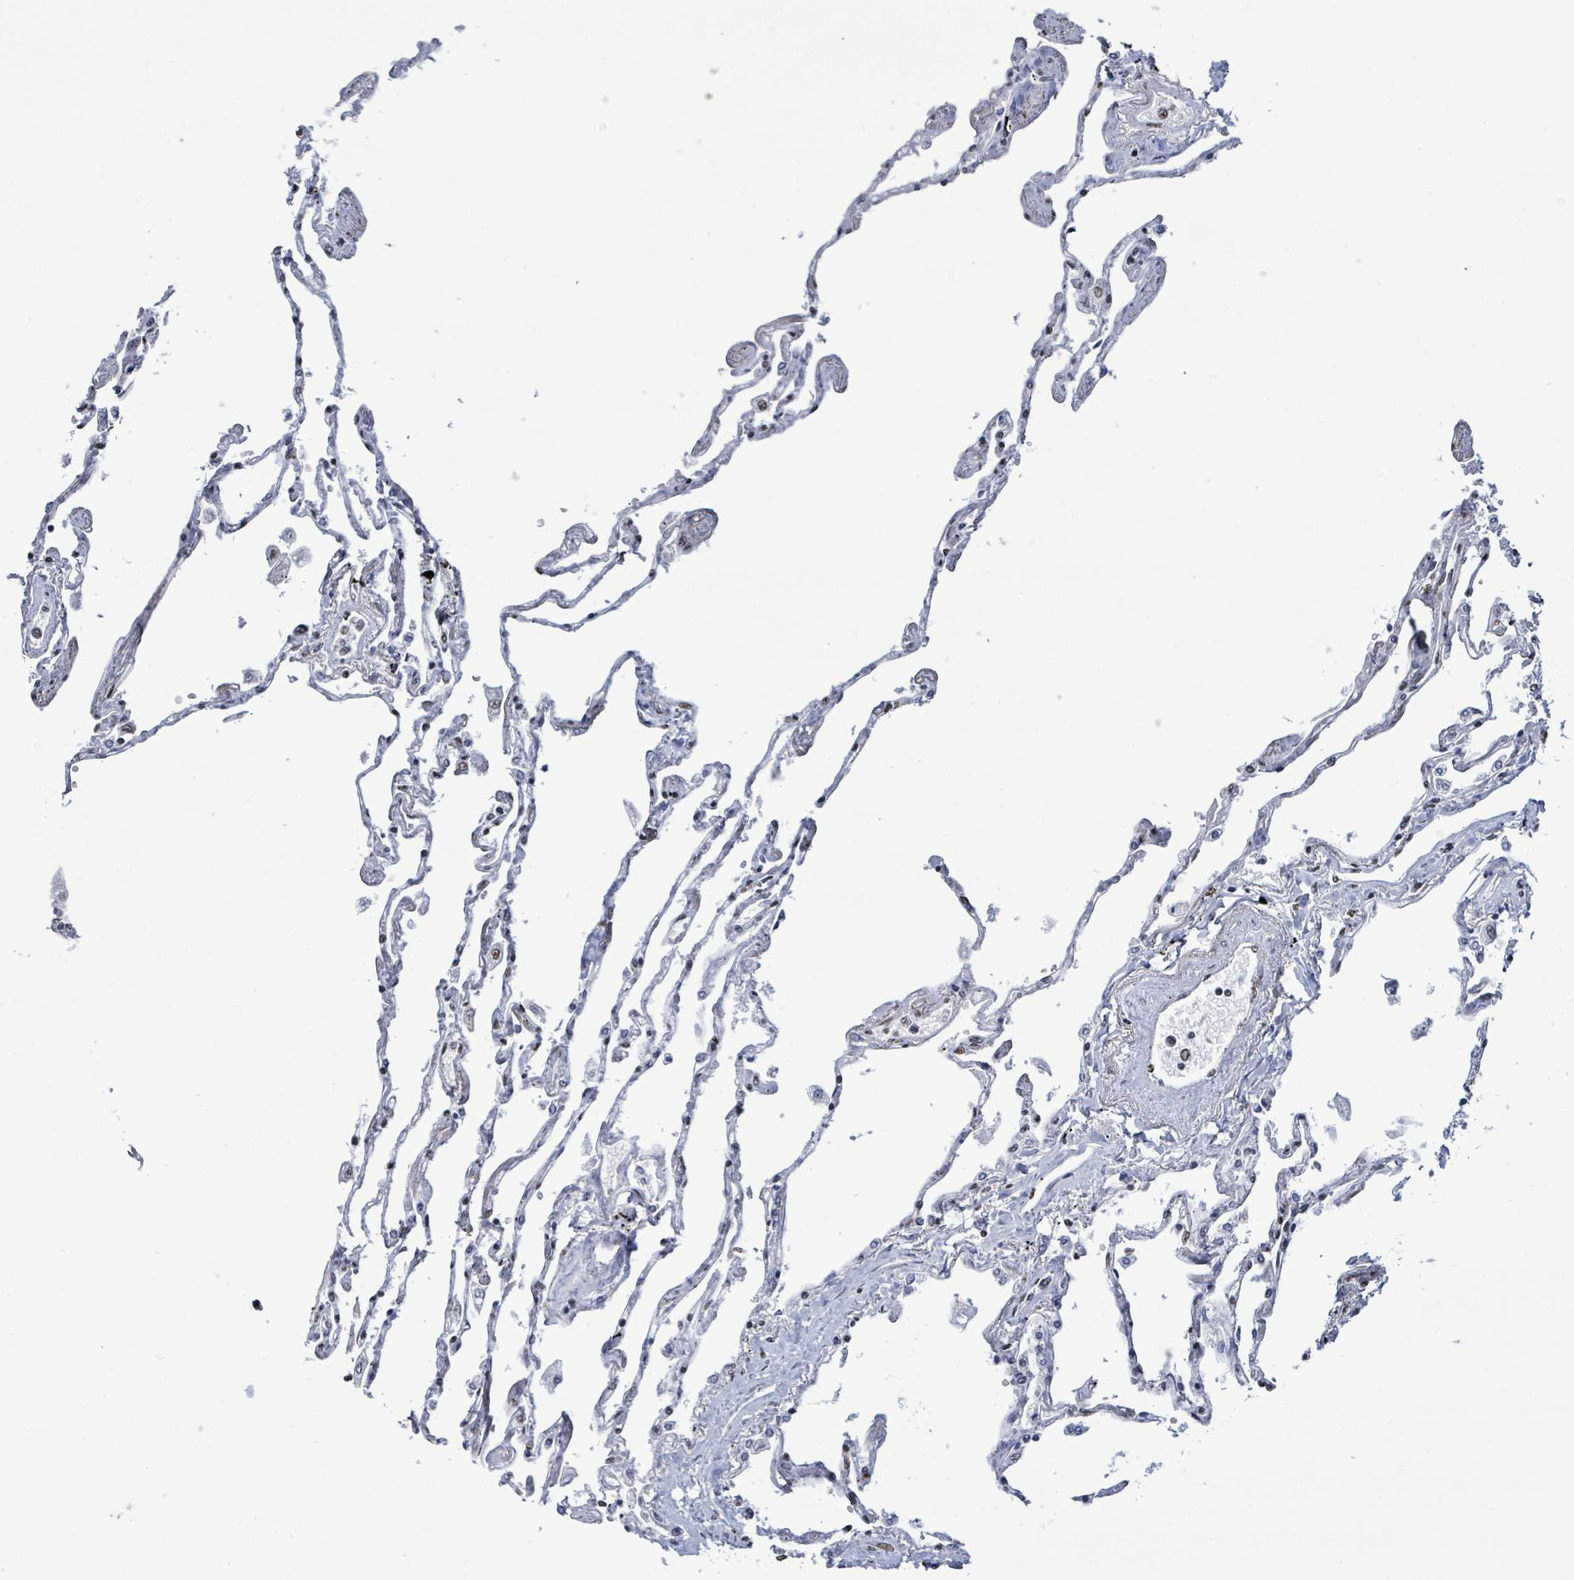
{"staining": {"intensity": "moderate", "quantity": "25%-75%", "location": "nuclear"}, "tissue": "lung", "cell_type": "Alveolar cells", "image_type": "normal", "snomed": [{"axis": "morphology", "description": "Normal tissue, NOS"}, {"axis": "topography", "description": "Lung"}], "caption": "Lung was stained to show a protein in brown. There is medium levels of moderate nuclear staining in approximately 25%-75% of alveolar cells.", "gene": "SAMD14", "patient": {"sex": "female", "age": 67}}